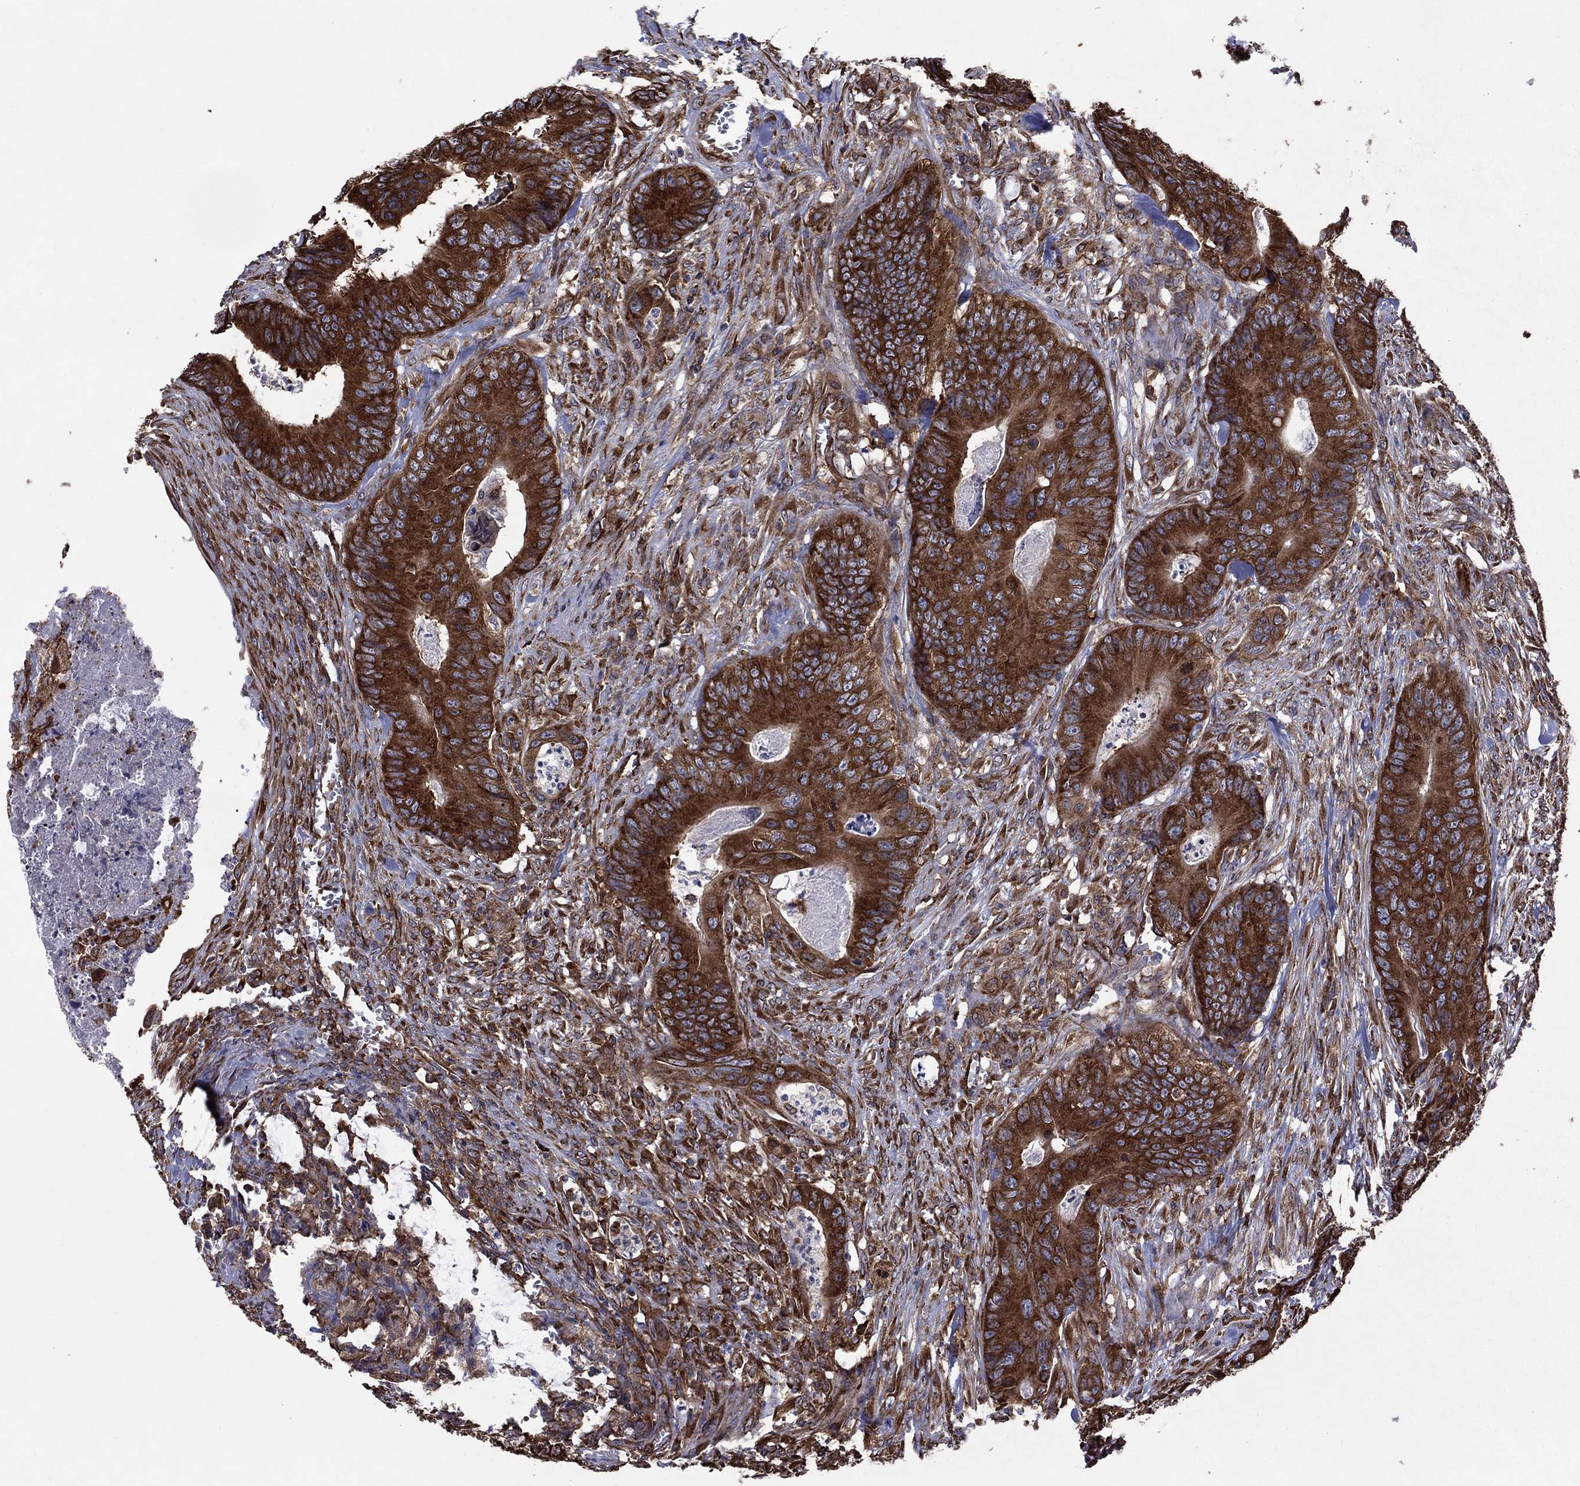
{"staining": {"intensity": "strong", "quantity": ">75%", "location": "cytoplasmic/membranous"}, "tissue": "colorectal cancer", "cell_type": "Tumor cells", "image_type": "cancer", "snomed": [{"axis": "morphology", "description": "Adenocarcinoma, NOS"}, {"axis": "topography", "description": "Colon"}], "caption": "IHC staining of colorectal cancer (adenocarcinoma), which demonstrates high levels of strong cytoplasmic/membranous staining in approximately >75% of tumor cells indicating strong cytoplasmic/membranous protein positivity. The staining was performed using DAB (brown) for protein detection and nuclei were counterstained in hematoxylin (blue).", "gene": "YBX1", "patient": {"sex": "male", "age": 84}}